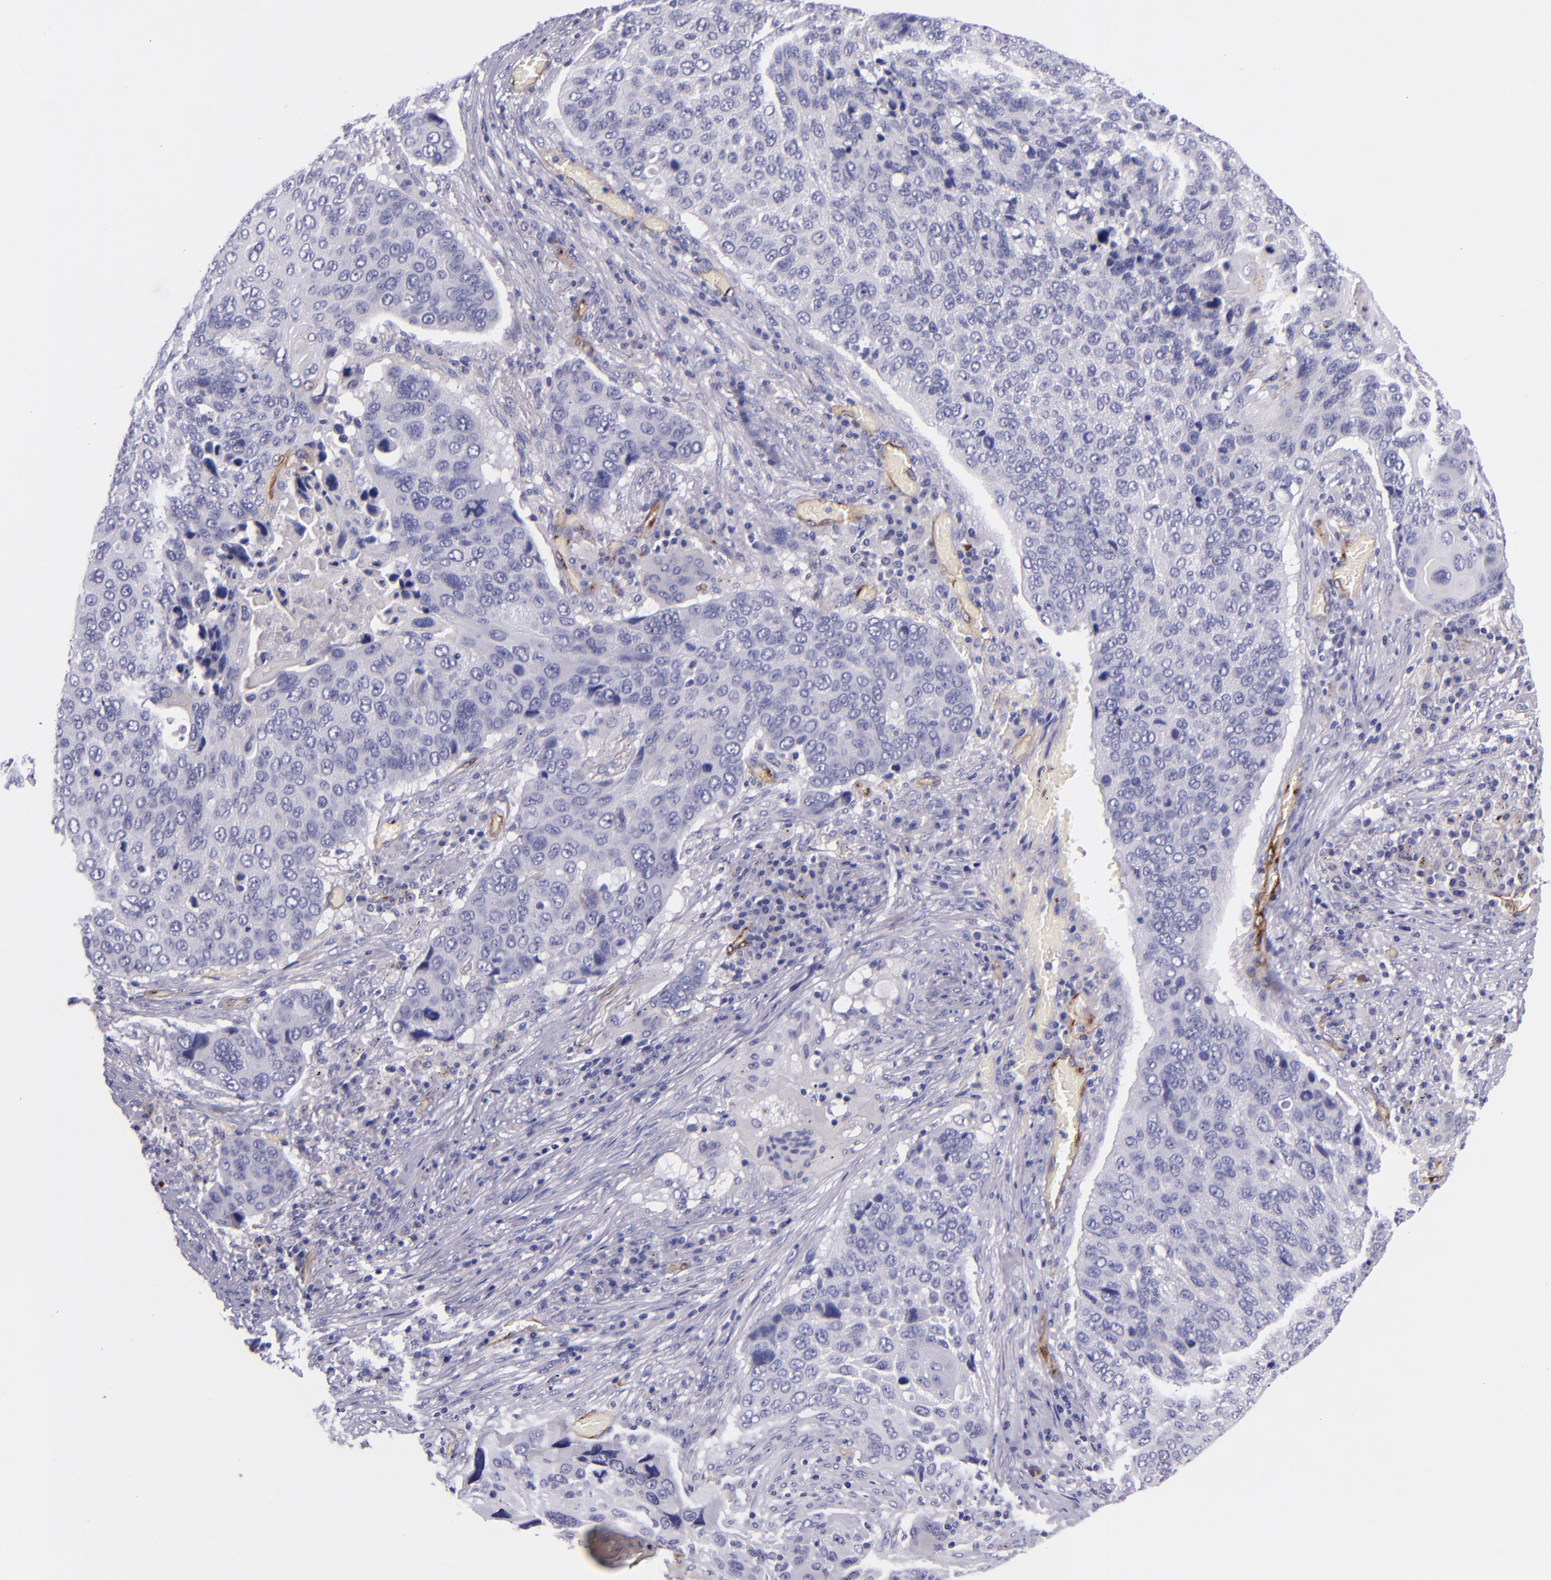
{"staining": {"intensity": "negative", "quantity": "none", "location": "none"}, "tissue": "lung cancer", "cell_type": "Tumor cells", "image_type": "cancer", "snomed": [{"axis": "morphology", "description": "Squamous cell carcinoma, NOS"}, {"axis": "topography", "description": "Lung"}], "caption": "Immunohistochemistry (IHC) micrograph of neoplastic tissue: human lung squamous cell carcinoma stained with DAB reveals no significant protein staining in tumor cells.", "gene": "NOS3", "patient": {"sex": "male", "age": 68}}